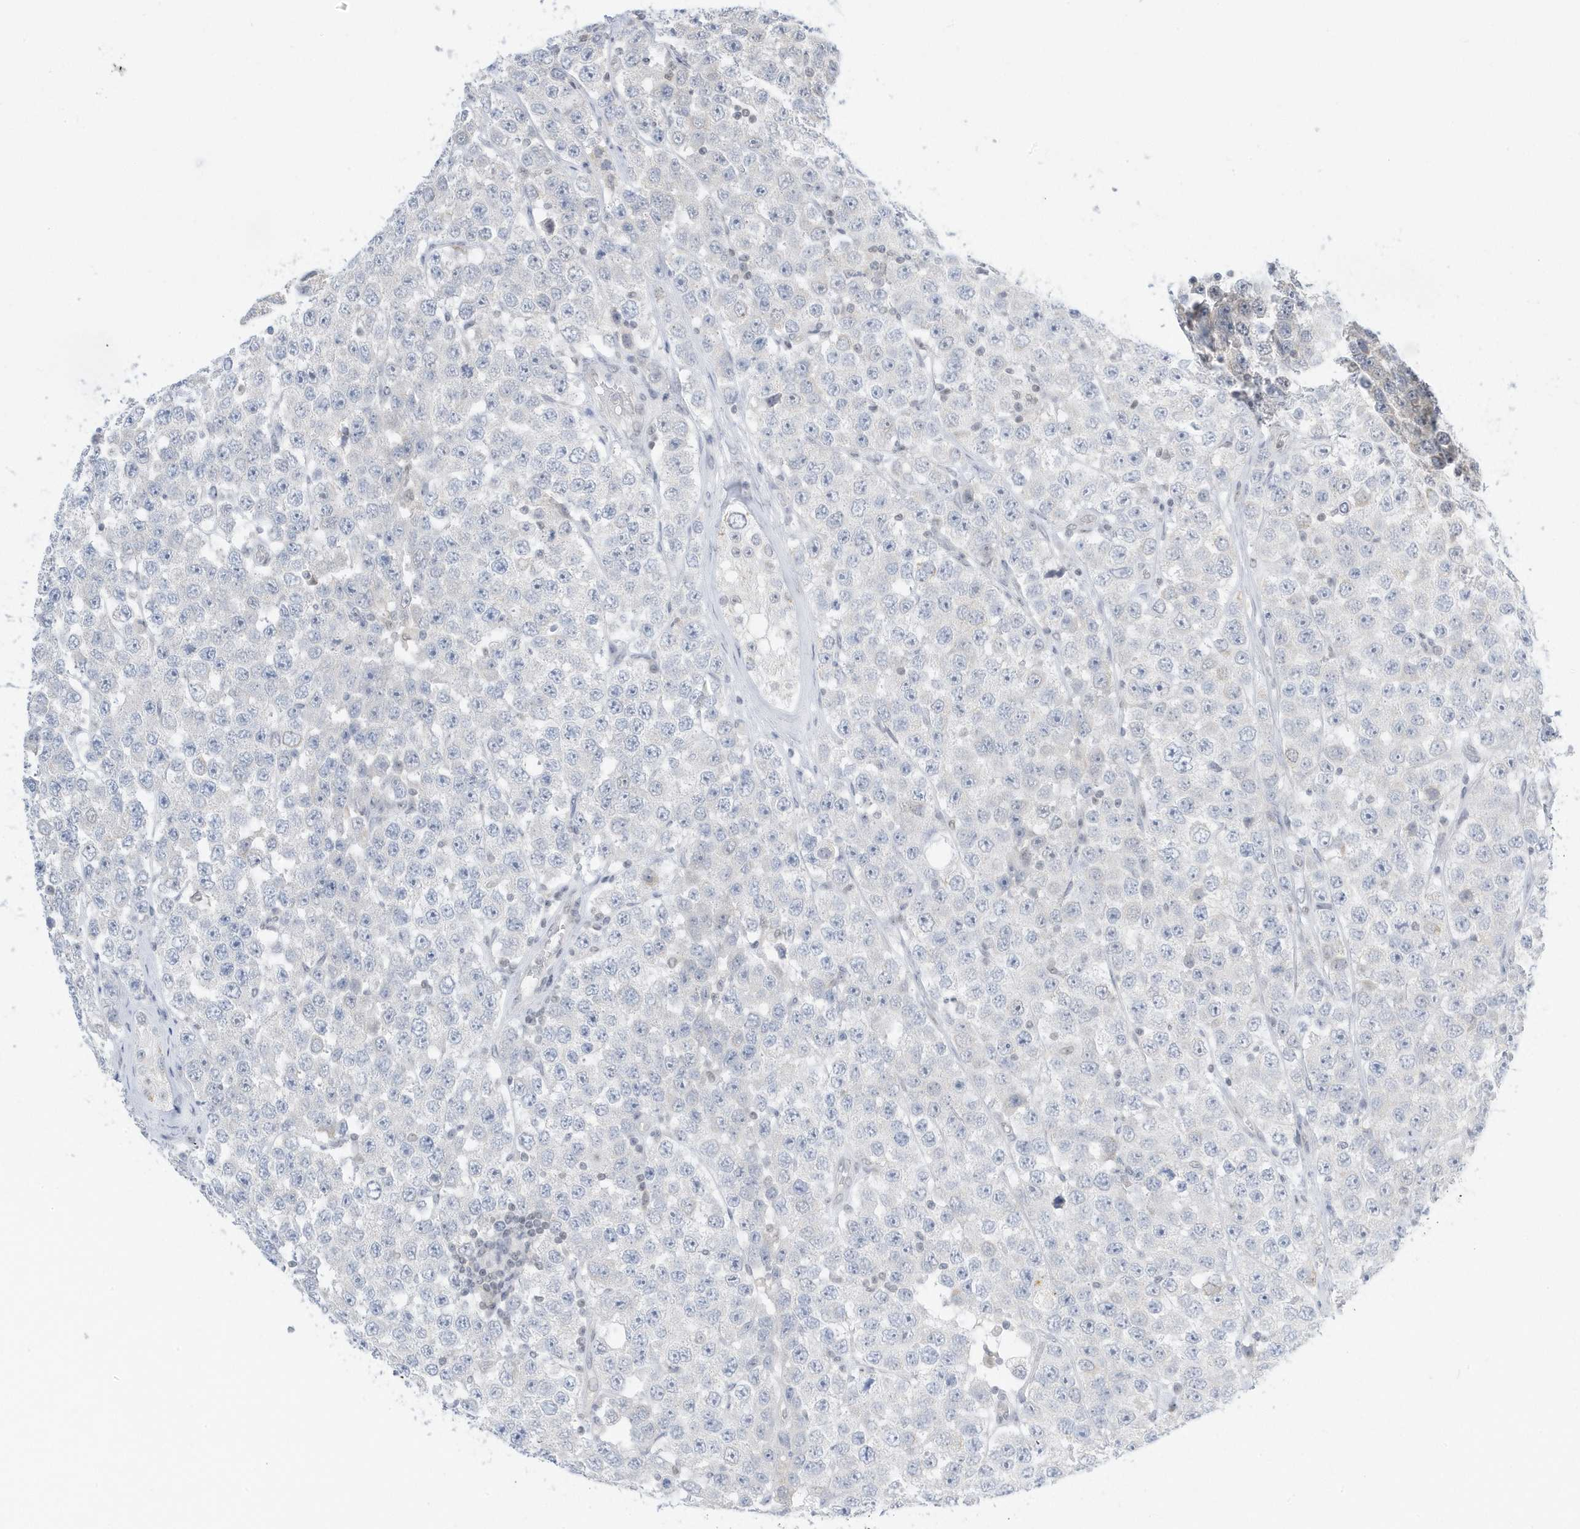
{"staining": {"intensity": "negative", "quantity": "none", "location": "none"}, "tissue": "testis cancer", "cell_type": "Tumor cells", "image_type": "cancer", "snomed": [{"axis": "morphology", "description": "Seminoma, NOS"}, {"axis": "topography", "description": "Testis"}], "caption": "The micrograph reveals no staining of tumor cells in testis seminoma.", "gene": "ZNF740", "patient": {"sex": "male", "age": 28}}